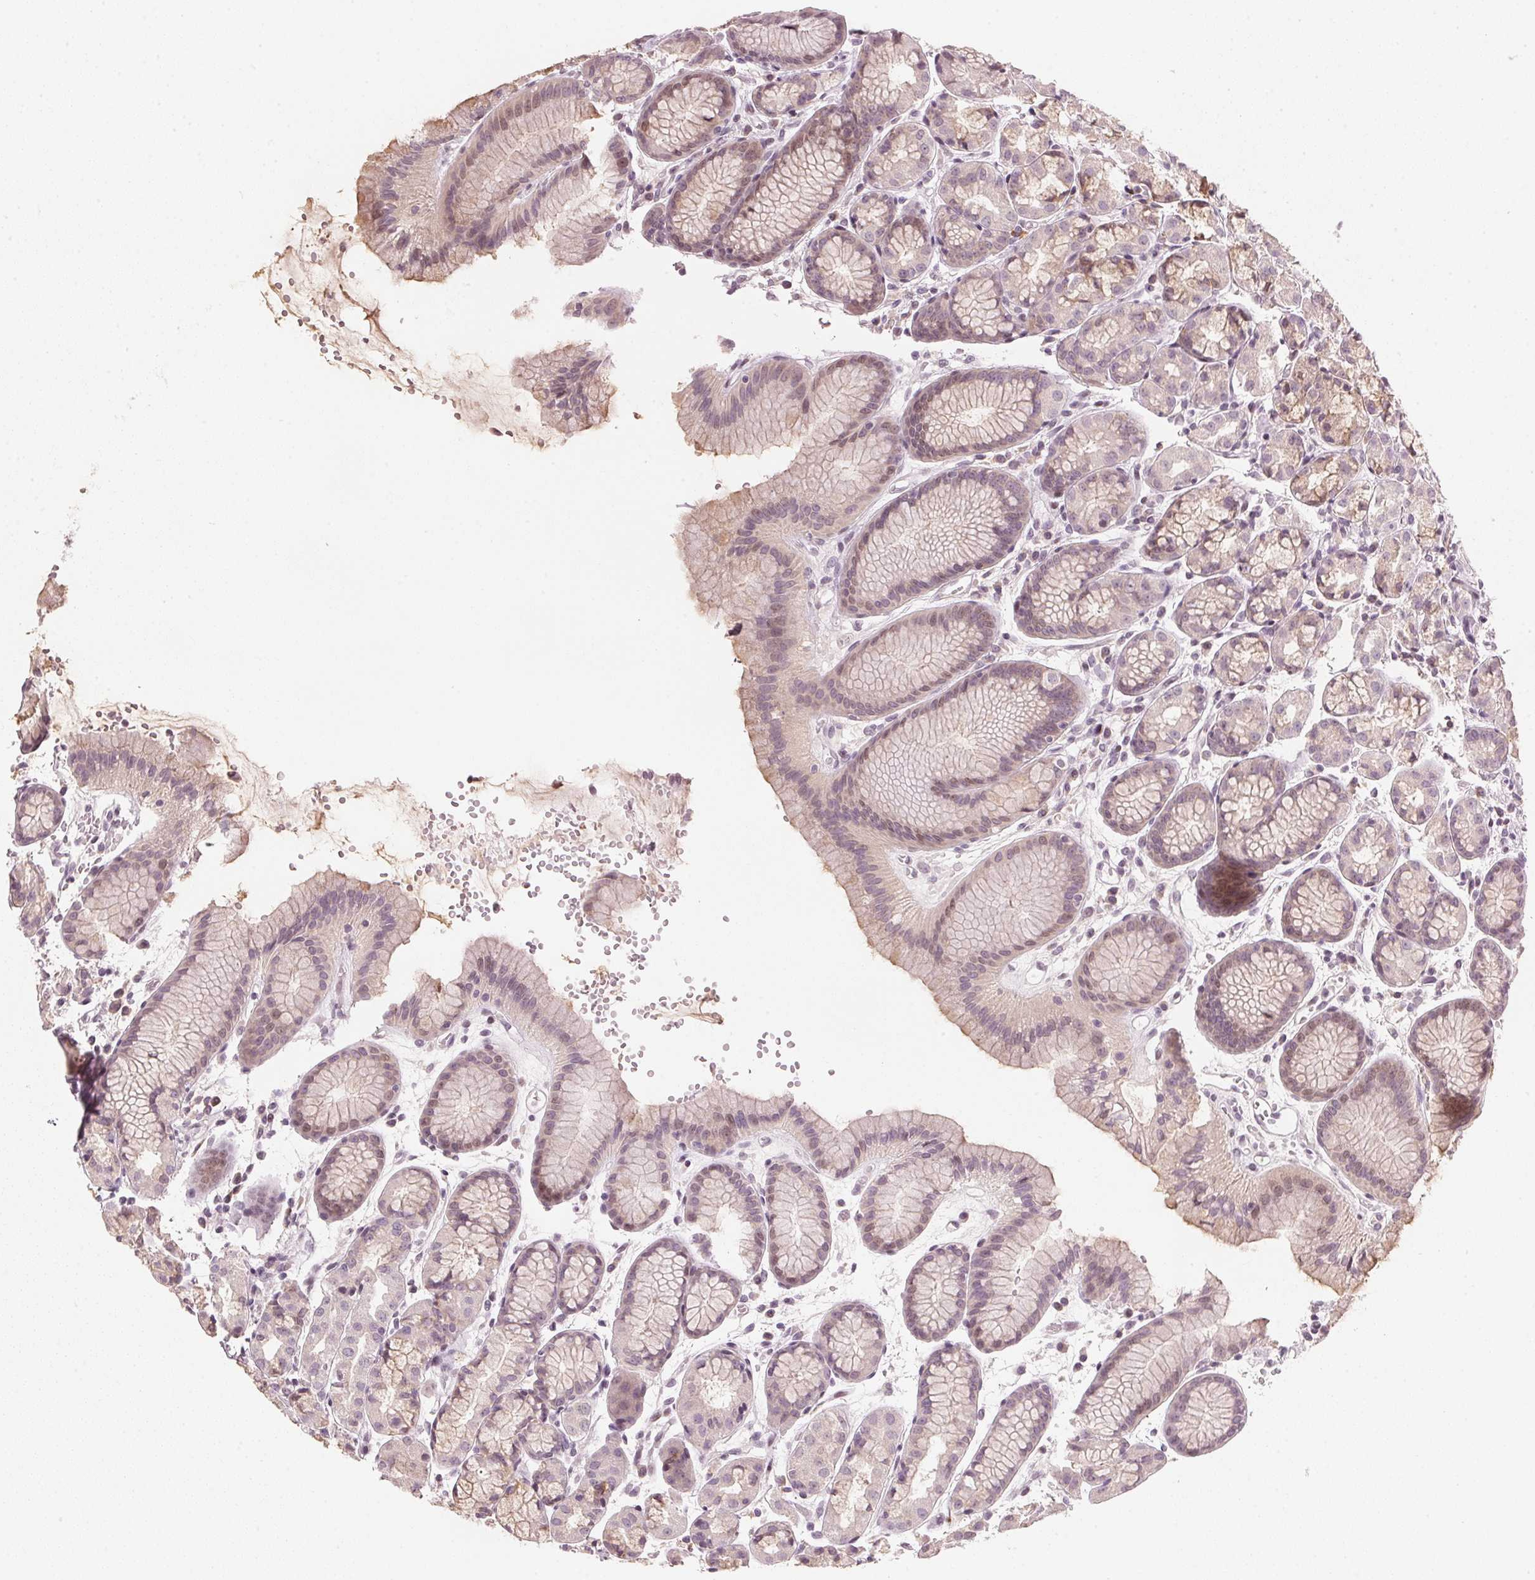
{"staining": {"intensity": "weak", "quantity": ">75%", "location": "cytoplasmic/membranous"}, "tissue": "stomach", "cell_type": "Glandular cells", "image_type": "normal", "snomed": [{"axis": "morphology", "description": "Normal tissue, NOS"}, {"axis": "topography", "description": "Stomach, upper"}], "caption": "Immunohistochemical staining of benign human stomach reveals low levels of weak cytoplasmic/membranous staining in approximately >75% of glandular cells. Nuclei are stained in blue.", "gene": "SFRP4", "patient": {"sex": "male", "age": 47}}